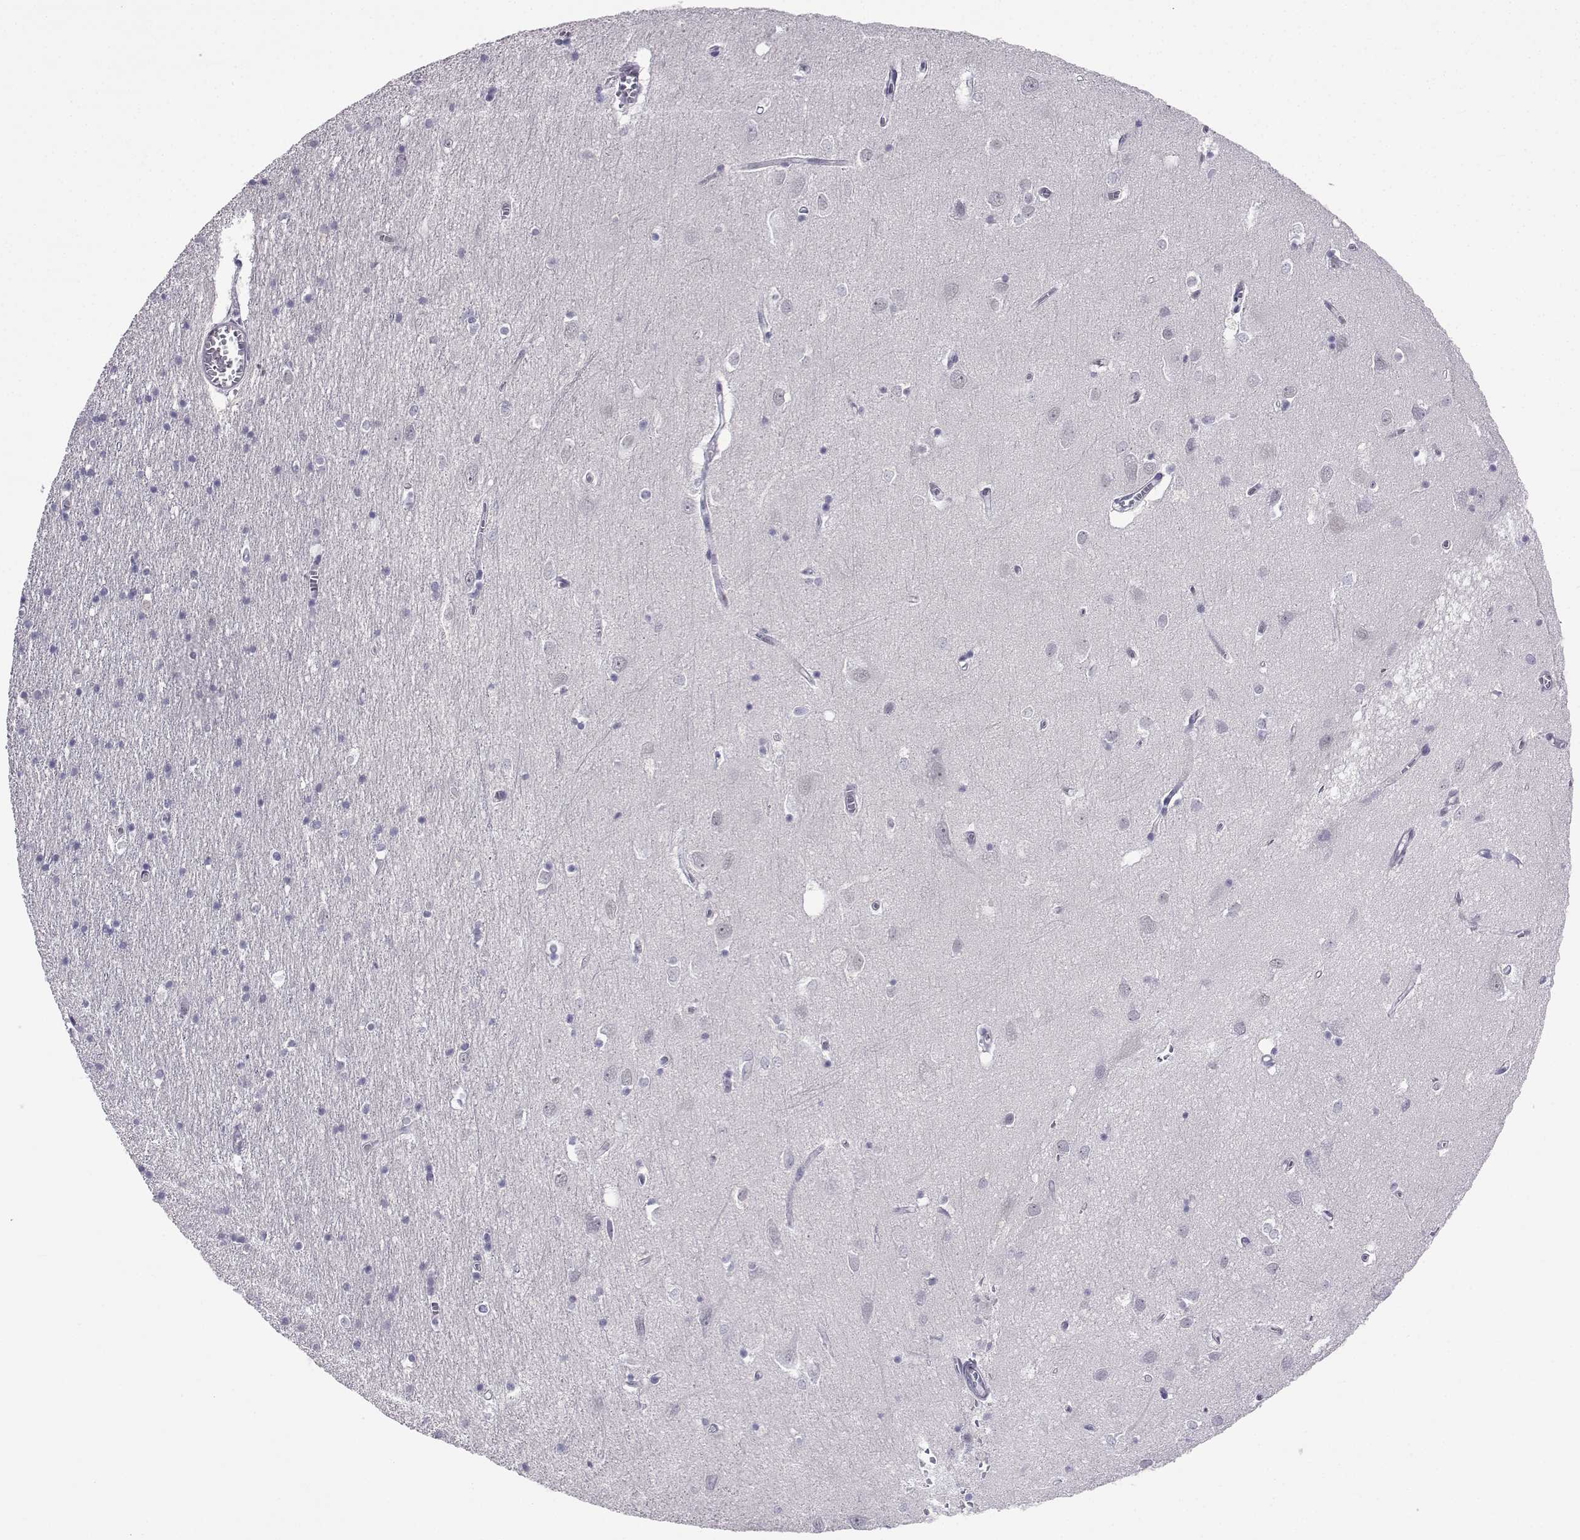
{"staining": {"intensity": "negative", "quantity": "none", "location": "none"}, "tissue": "cerebral cortex", "cell_type": "Endothelial cells", "image_type": "normal", "snomed": [{"axis": "morphology", "description": "Normal tissue, NOS"}, {"axis": "topography", "description": "Cerebral cortex"}], "caption": "High power microscopy photomicrograph of an immunohistochemistry (IHC) image of benign cerebral cortex, revealing no significant expression in endothelial cells.", "gene": "MED26", "patient": {"sex": "male", "age": 70}}